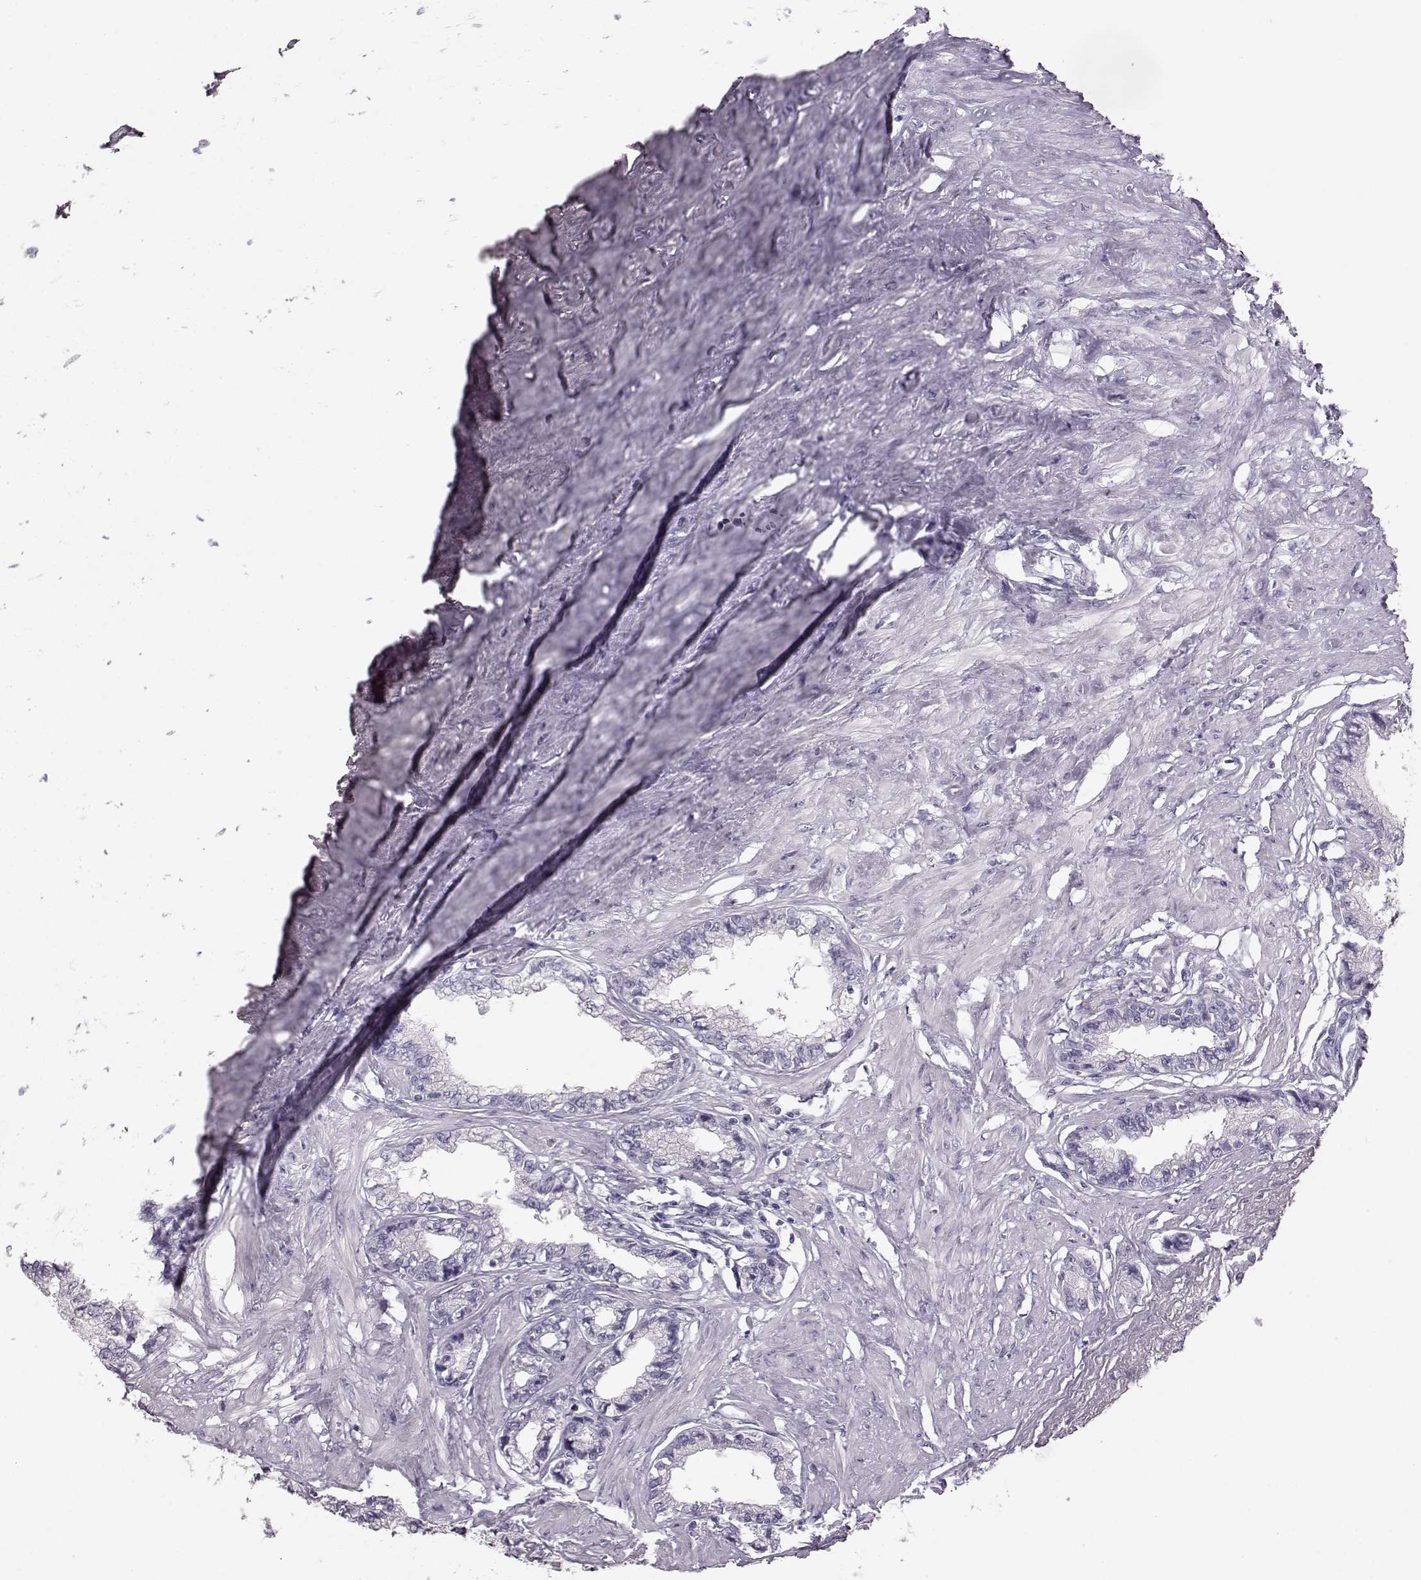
{"staining": {"intensity": "negative", "quantity": "none", "location": "none"}, "tissue": "seminal vesicle", "cell_type": "Glandular cells", "image_type": "normal", "snomed": [{"axis": "morphology", "description": "Normal tissue, NOS"}, {"axis": "morphology", "description": "Urothelial carcinoma, NOS"}, {"axis": "topography", "description": "Urinary bladder"}, {"axis": "topography", "description": "Seminal veicle"}], "caption": "DAB (3,3'-diaminobenzidine) immunohistochemical staining of normal human seminal vesicle demonstrates no significant positivity in glandular cells.", "gene": "BFSP2", "patient": {"sex": "male", "age": 76}}